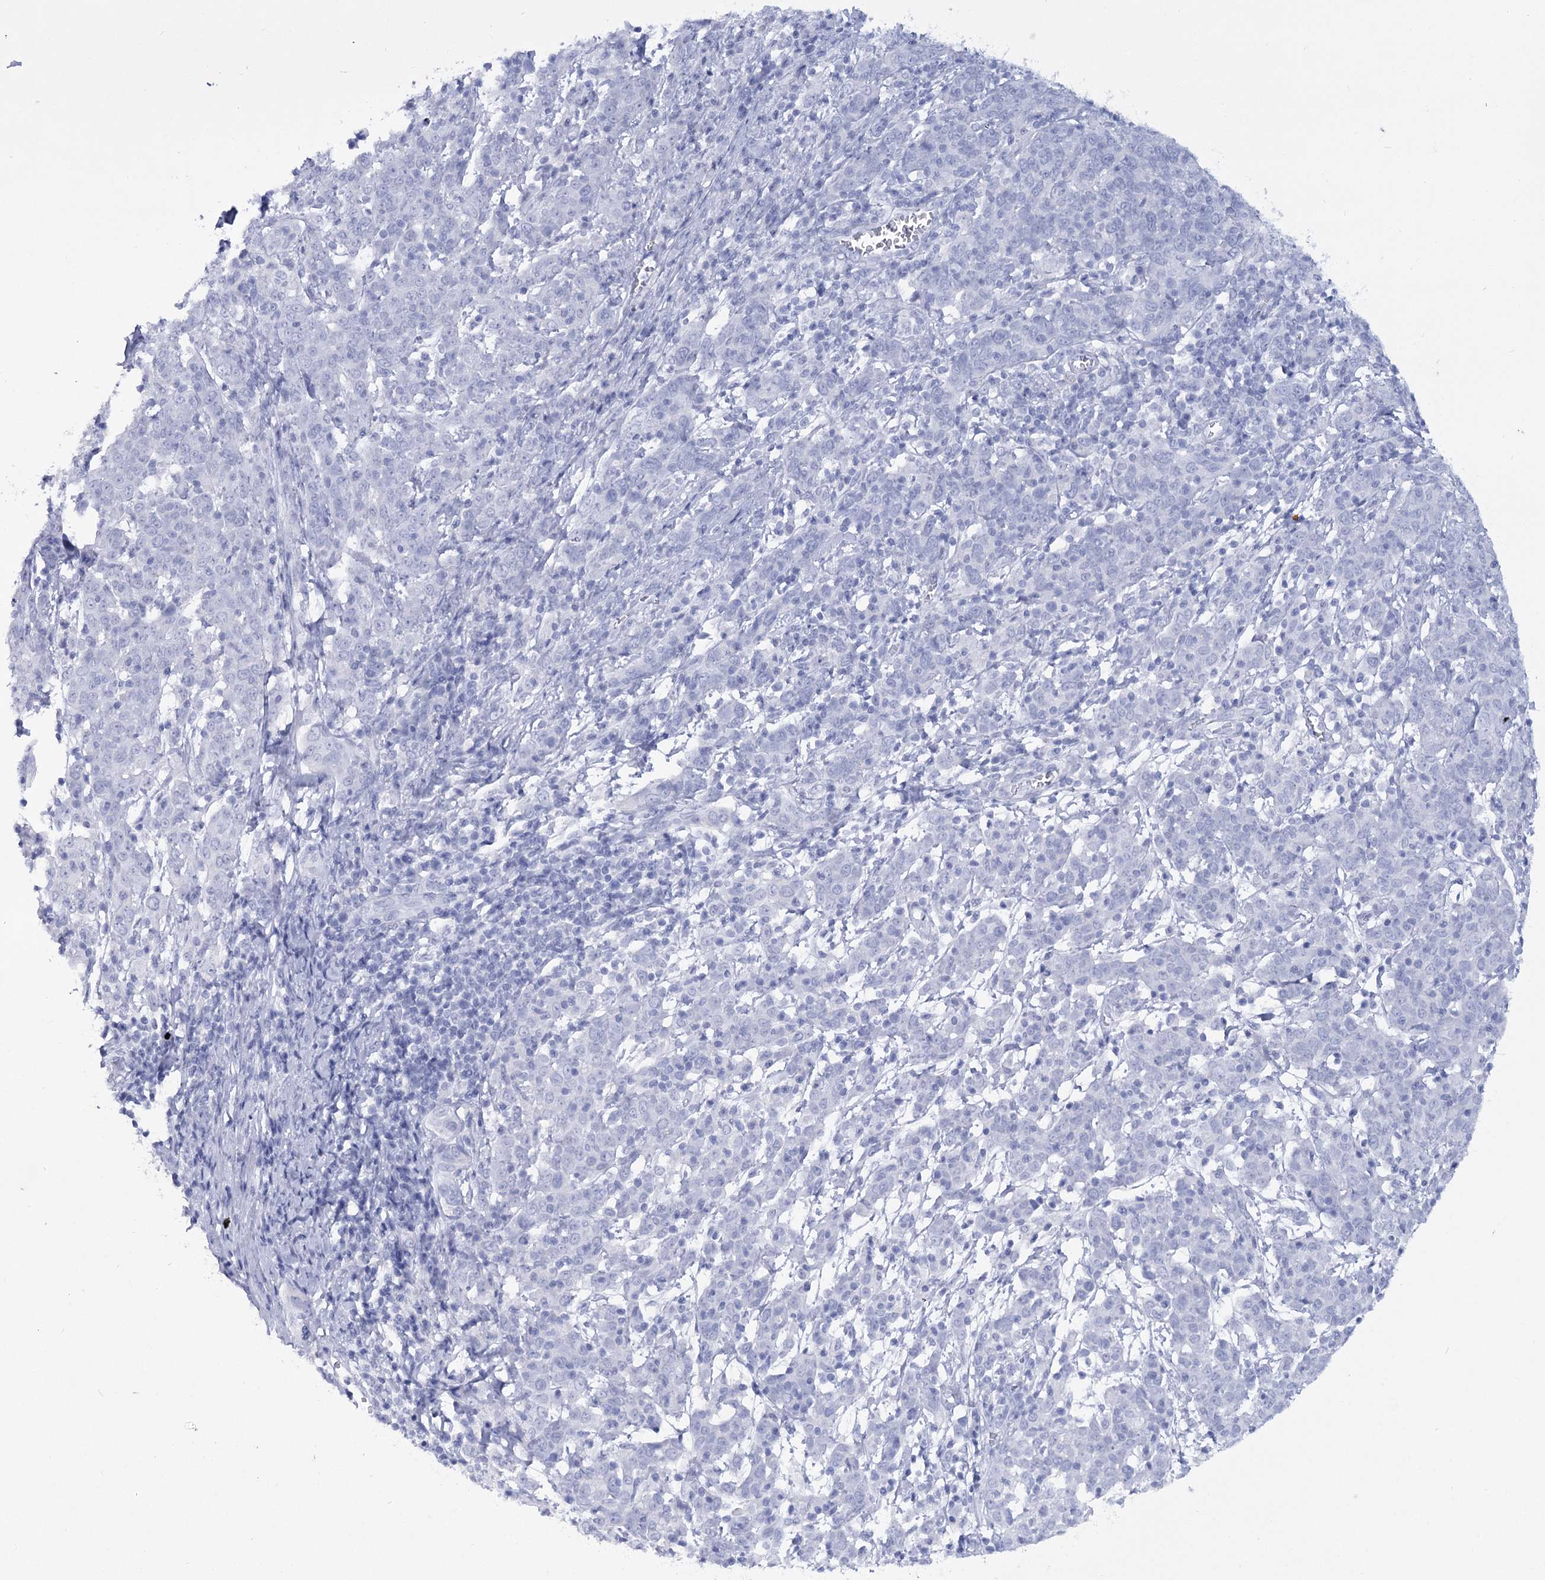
{"staining": {"intensity": "negative", "quantity": "none", "location": "none"}, "tissue": "cervical cancer", "cell_type": "Tumor cells", "image_type": "cancer", "snomed": [{"axis": "morphology", "description": "Squamous cell carcinoma, NOS"}, {"axis": "topography", "description": "Cervix"}], "caption": "The immunohistochemistry (IHC) image has no significant positivity in tumor cells of cervical cancer tissue.", "gene": "RNF186", "patient": {"sex": "female", "age": 67}}